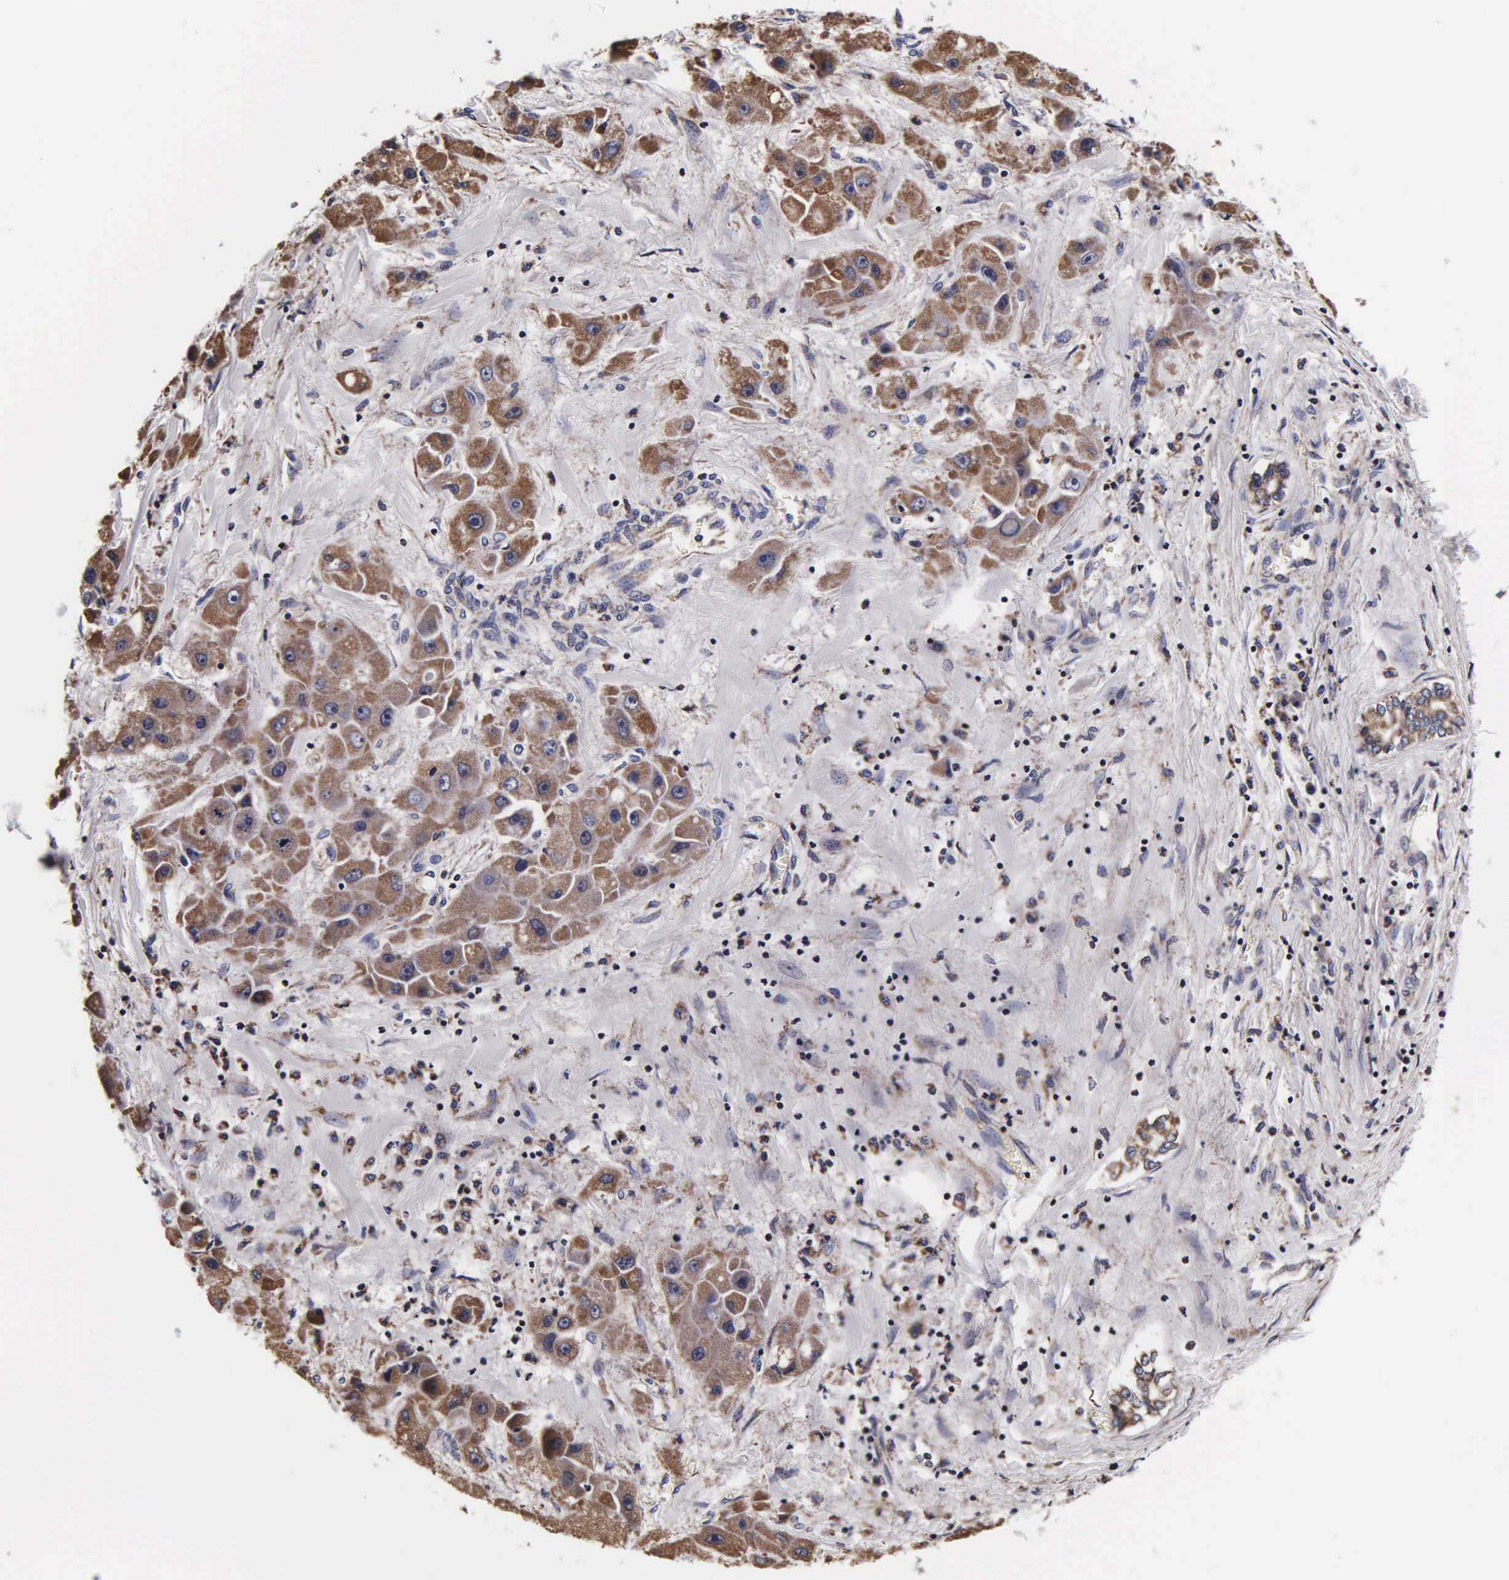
{"staining": {"intensity": "moderate", "quantity": ">75%", "location": "cytoplasmic/membranous"}, "tissue": "liver cancer", "cell_type": "Tumor cells", "image_type": "cancer", "snomed": [{"axis": "morphology", "description": "Carcinoma, Hepatocellular, NOS"}, {"axis": "topography", "description": "Liver"}], "caption": "There is medium levels of moderate cytoplasmic/membranous staining in tumor cells of liver cancer, as demonstrated by immunohistochemical staining (brown color).", "gene": "PSMA3", "patient": {"sex": "male", "age": 24}}